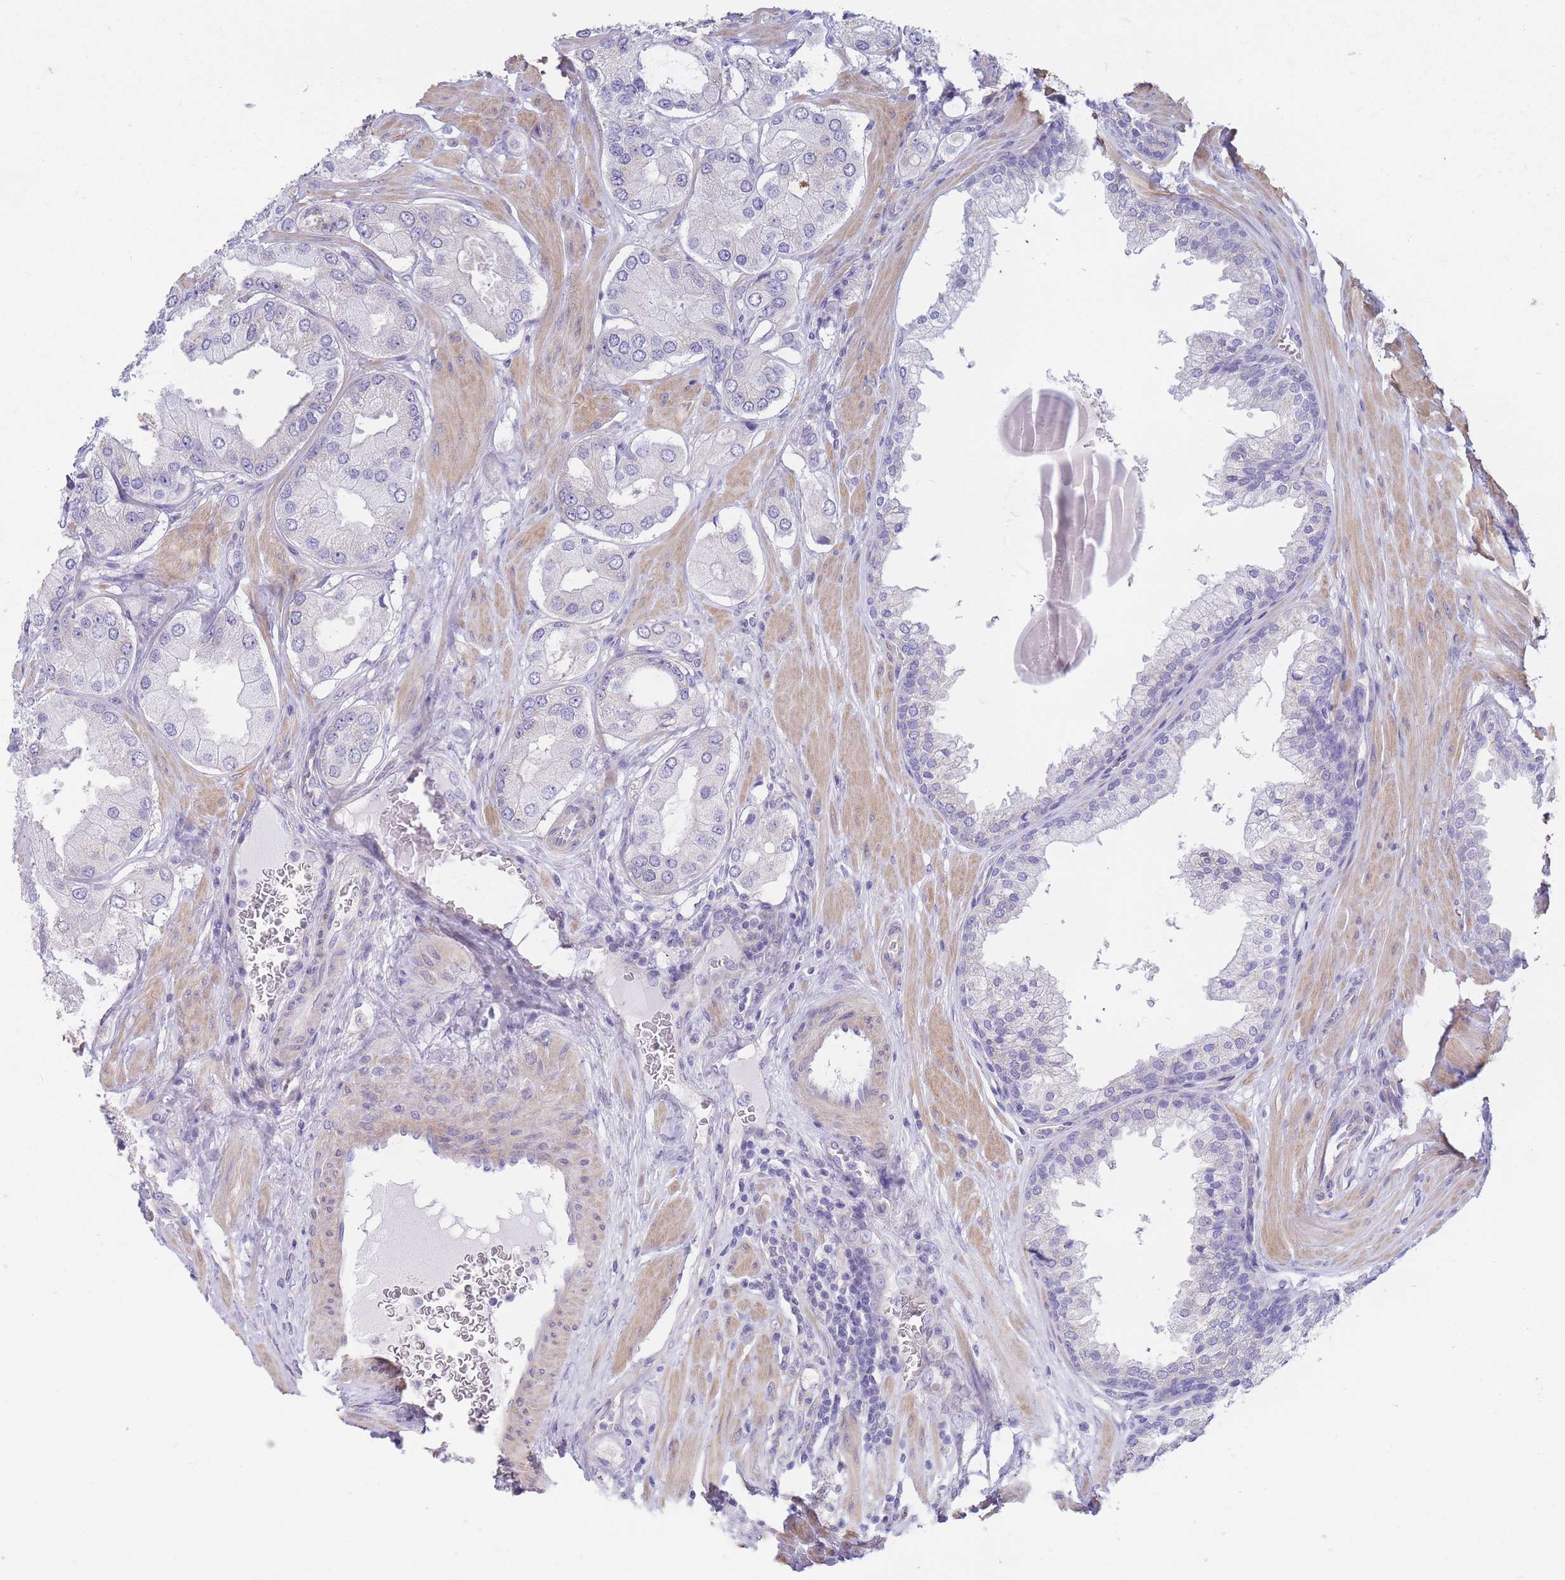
{"staining": {"intensity": "negative", "quantity": "none", "location": "none"}, "tissue": "prostate cancer", "cell_type": "Tumor cells", "image_type": "cancer", "snomed": [{"axis": "morphology", "description": "Adenocarcinoma, Low grade"}, {"axis": "topography", "description": "Prostate"}], "caption": "Tumor cells are negative for brown protein staining in low-grade adenocarcinoma (prostate). (DAB IHC with hematoxylin counter stain).", "gene": "SUGT1", "patient": {"sex": "male", "age": 42}}